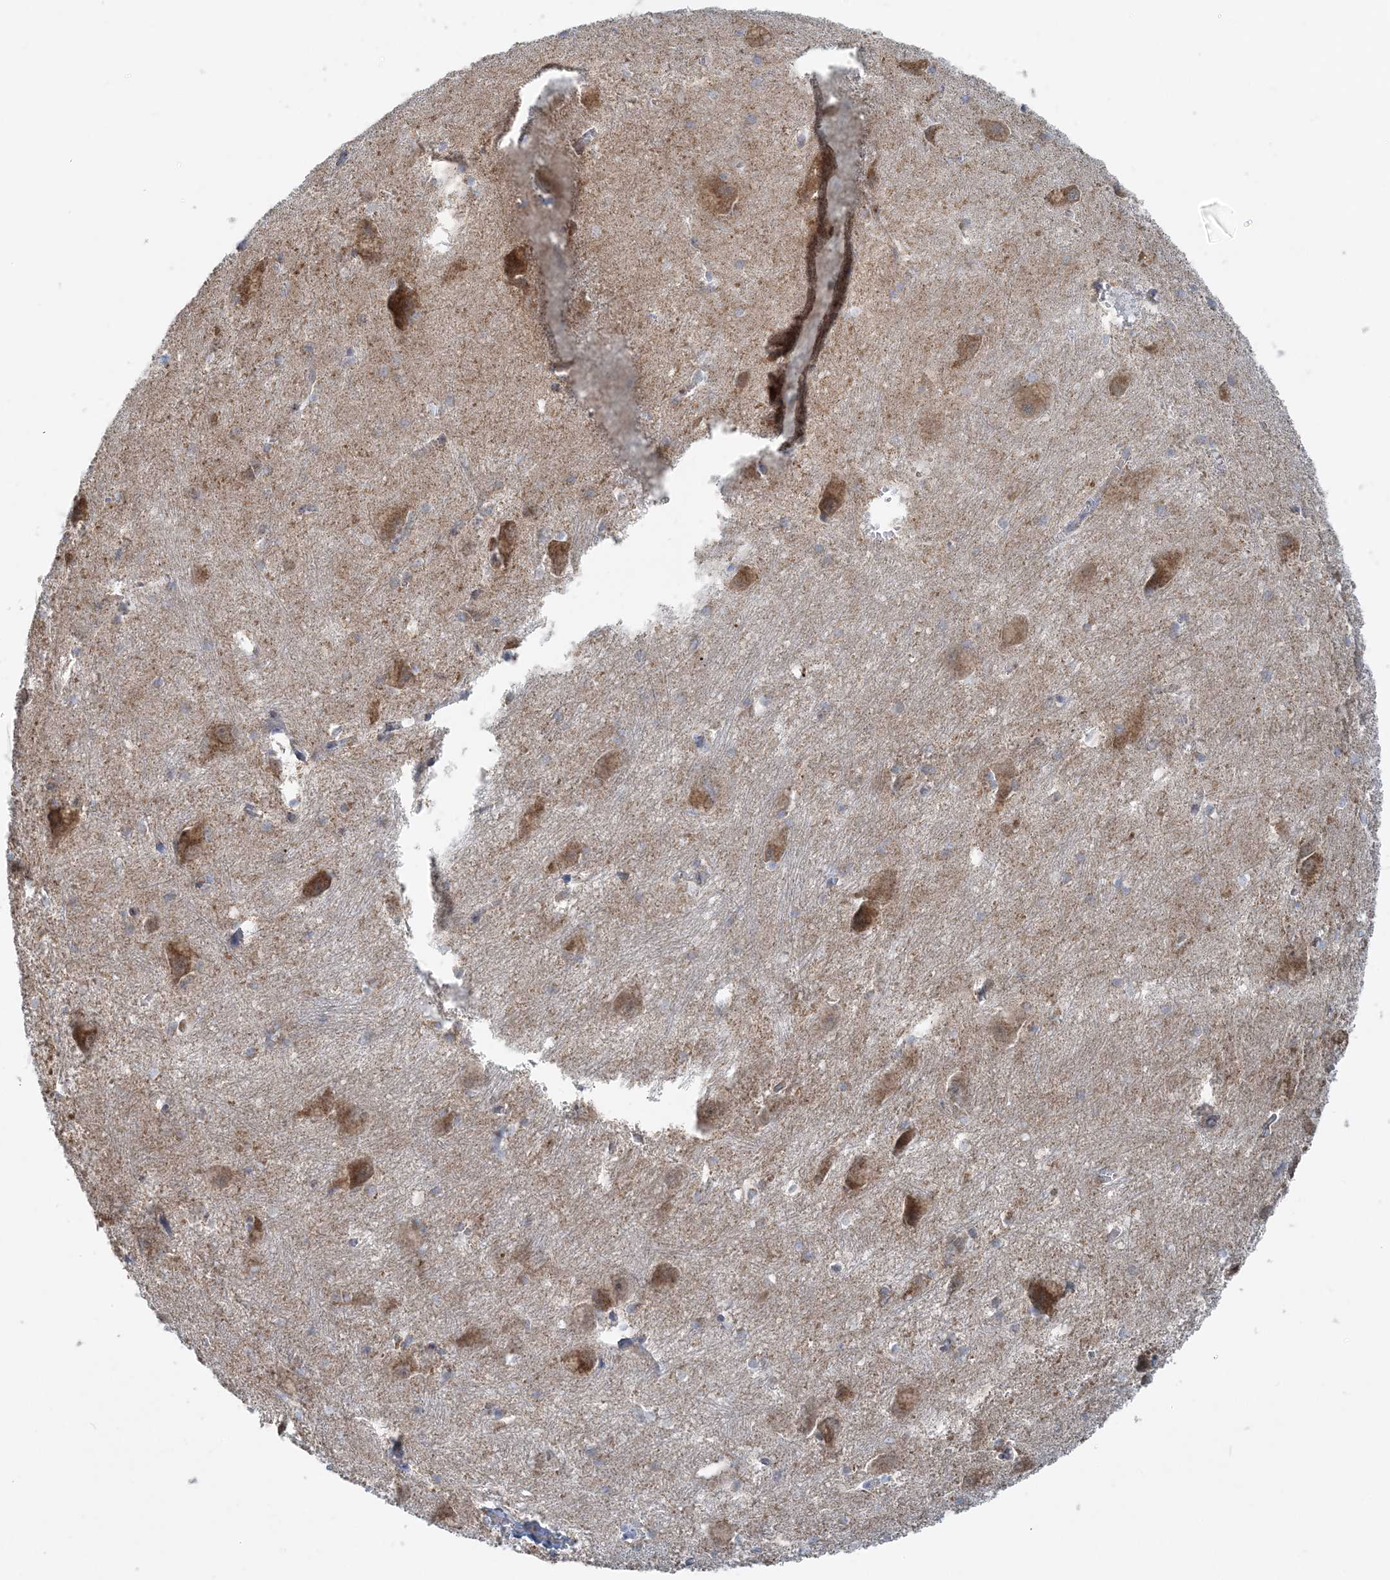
{"staining": {"intensity": "weak", "quantity": "<25%", "location": "cytoplasmic/membranous"}, "tissue": "caudate", "cell_type": "Glial cells", "image_type": "normal", "snomed": [{"axis": "morphology", "description": "Normal tissue, NOS"}, {"axis": "topography", "description": "Lateral ventricle wall"}], "caption": "This histopathology image is of unremarkable caudate stained with immunohistochemistry to label a protein in brown with the nuclei are counter-stained blue. There is no positivity in glial cells.", "gene": "PCCB", "patient": {"sex": "male", "age": 37}}